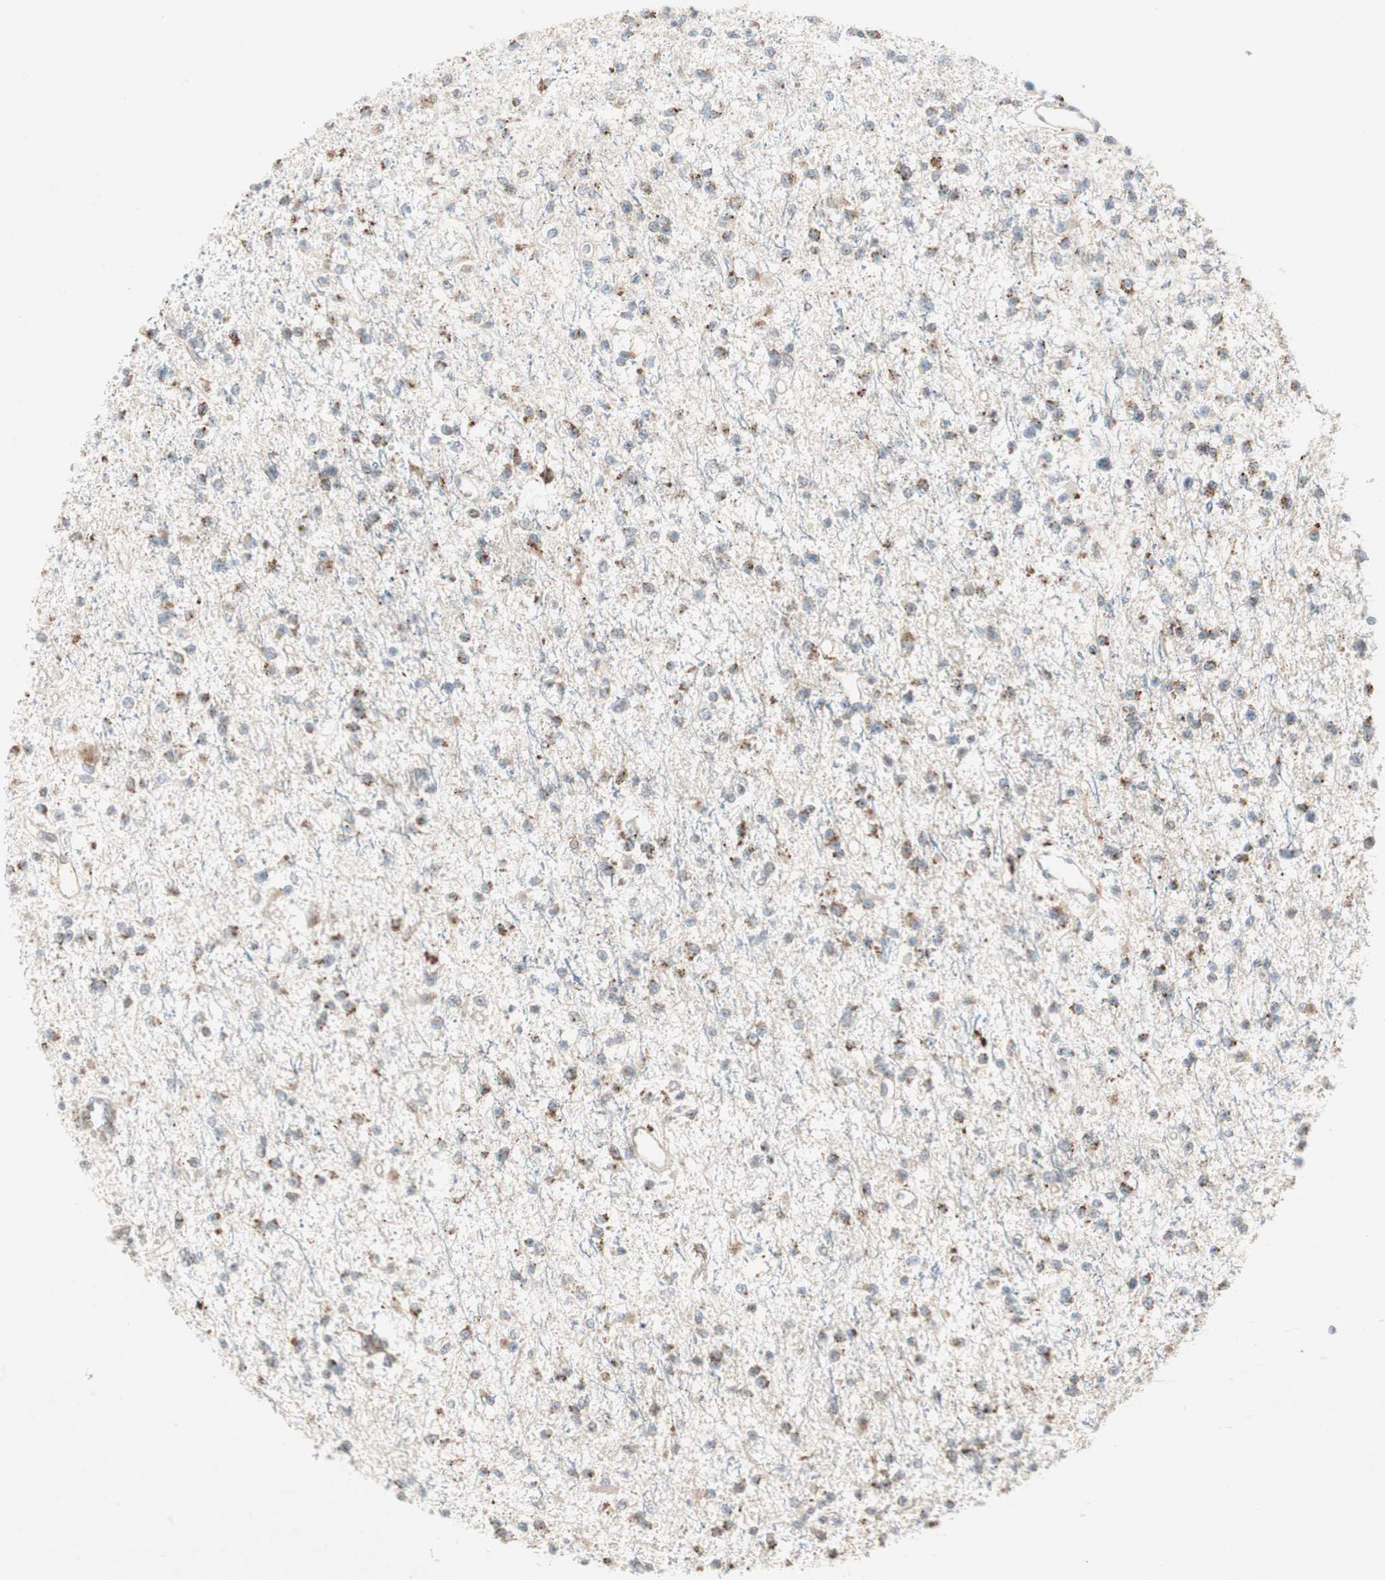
{"staining": {"intensity": "weak", "quantity": "25%-75%", "location": "cytoplasmic/membranous"}, "tissue": "glioma", "cell_type": "Tumor cells", "image_type": "cancer", "snomed": [{"axis": "morphology", "description": "Glioma, malignant, Low grade"}, {"axis": "topography", "description": "Brain"}], "caption": "This image displays glioma stained with immunohistochemistry (IHC) to label a protein in brown. The cytoplasmic/membranous of tumor cells show weak positivity for the protein. Nuclei are counter-stained blue.", "gene": "FGFR4", "patient": {"sex": "female", "age": 22}}